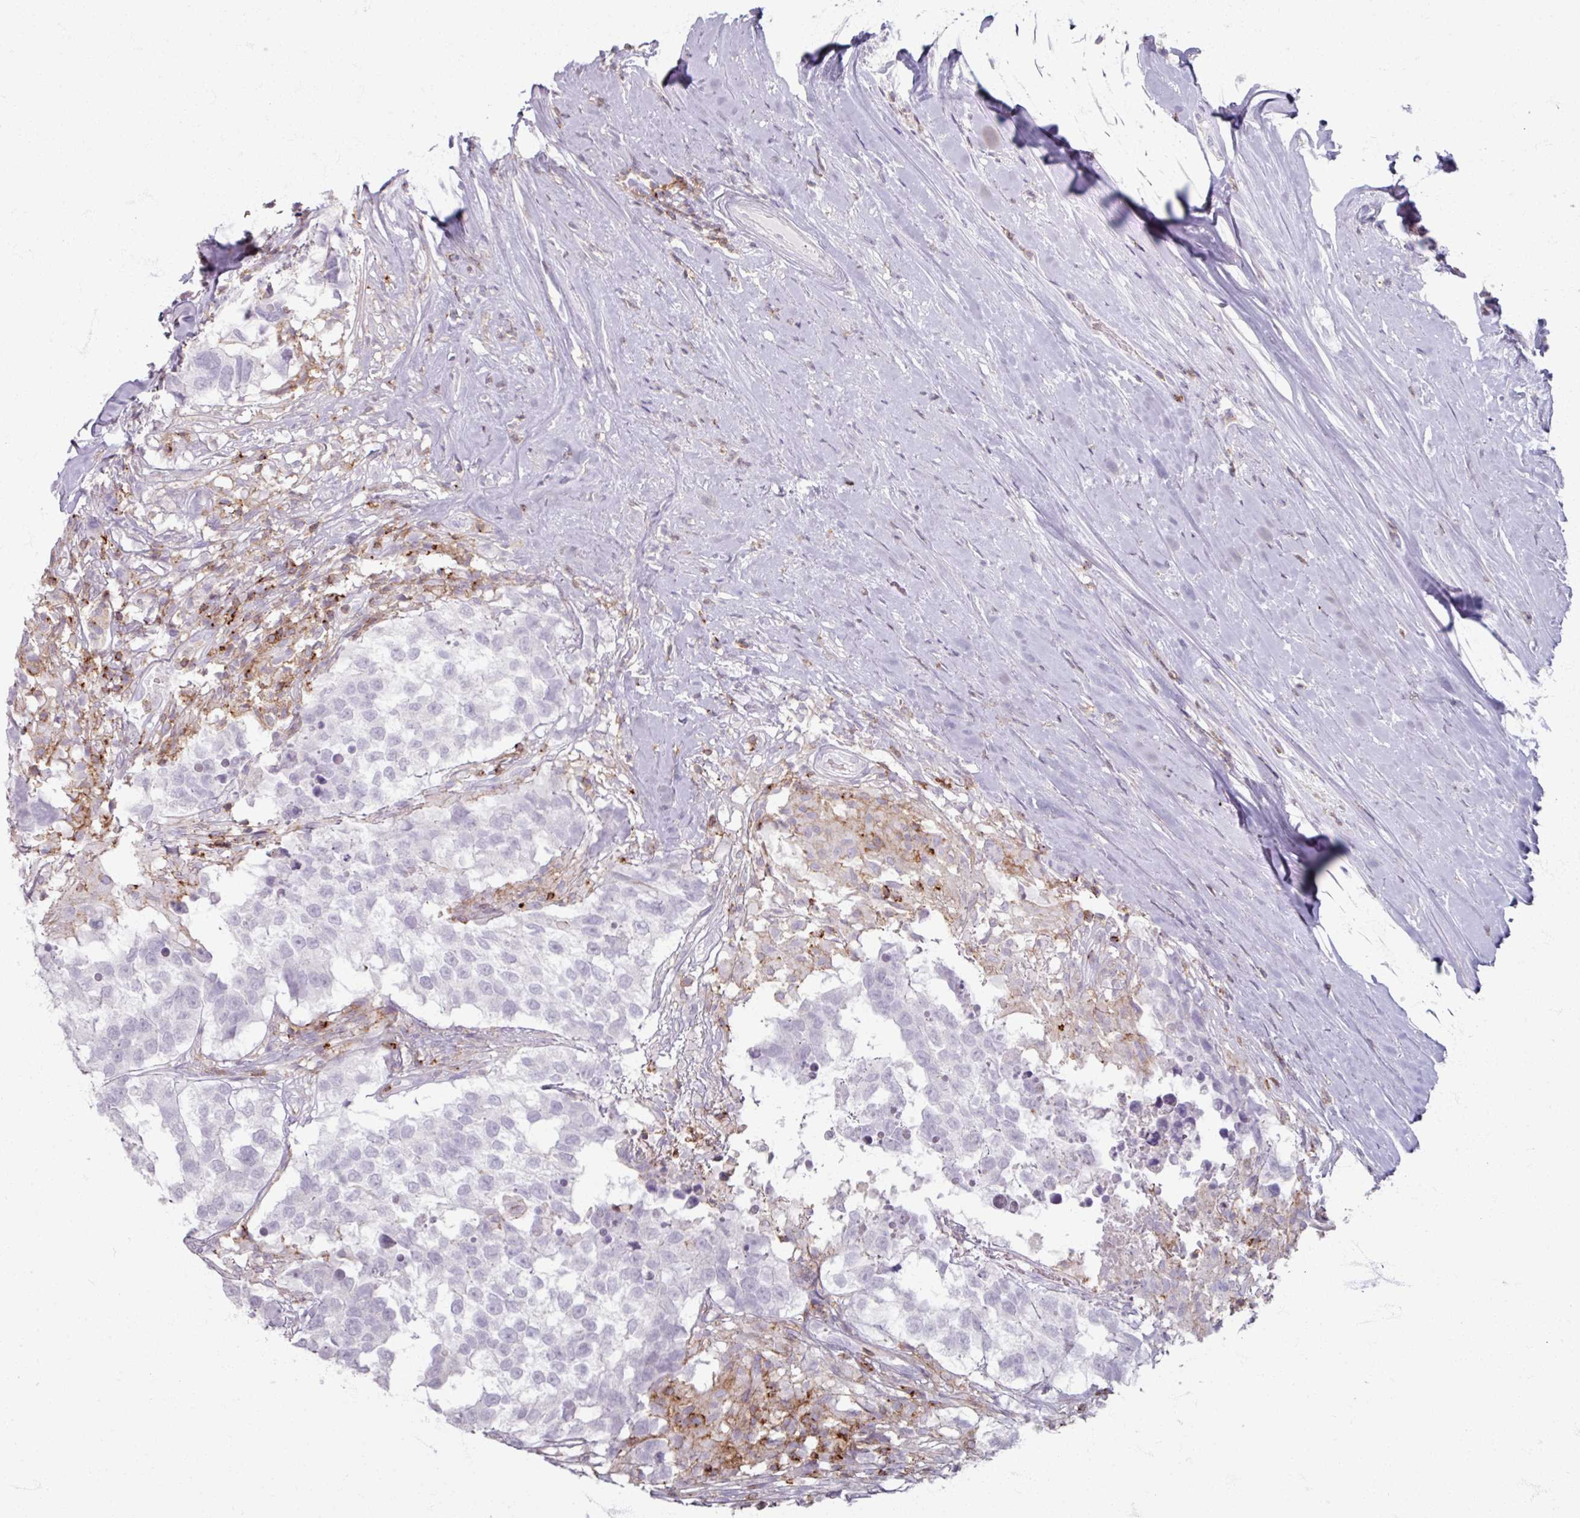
{"staining": {"intensity": "negative", "quantity": "none", "location": "none"}, "tissue": "testis cancer", "cell_type": "Tumor cells", "image_type": "cancer", "snomed": [{"axis": "morphology", "description": "Carcinoma, Embryonal, NOS"}, {"axis": "topography", "description": "Testis"}], "caption": "DAB immunohistochemical staining of embryonal carcinoma (testis) displays no significant positivity in tumor cells. (Stains: DAB (3,3'-diaminobenzidine) immunohistochemistry with hematoxylin counter stain, Microscopy: brightfield microscopy at high magnification).", "gene": "PTPRC", "patient": {"sex": "male", "age": 83}}